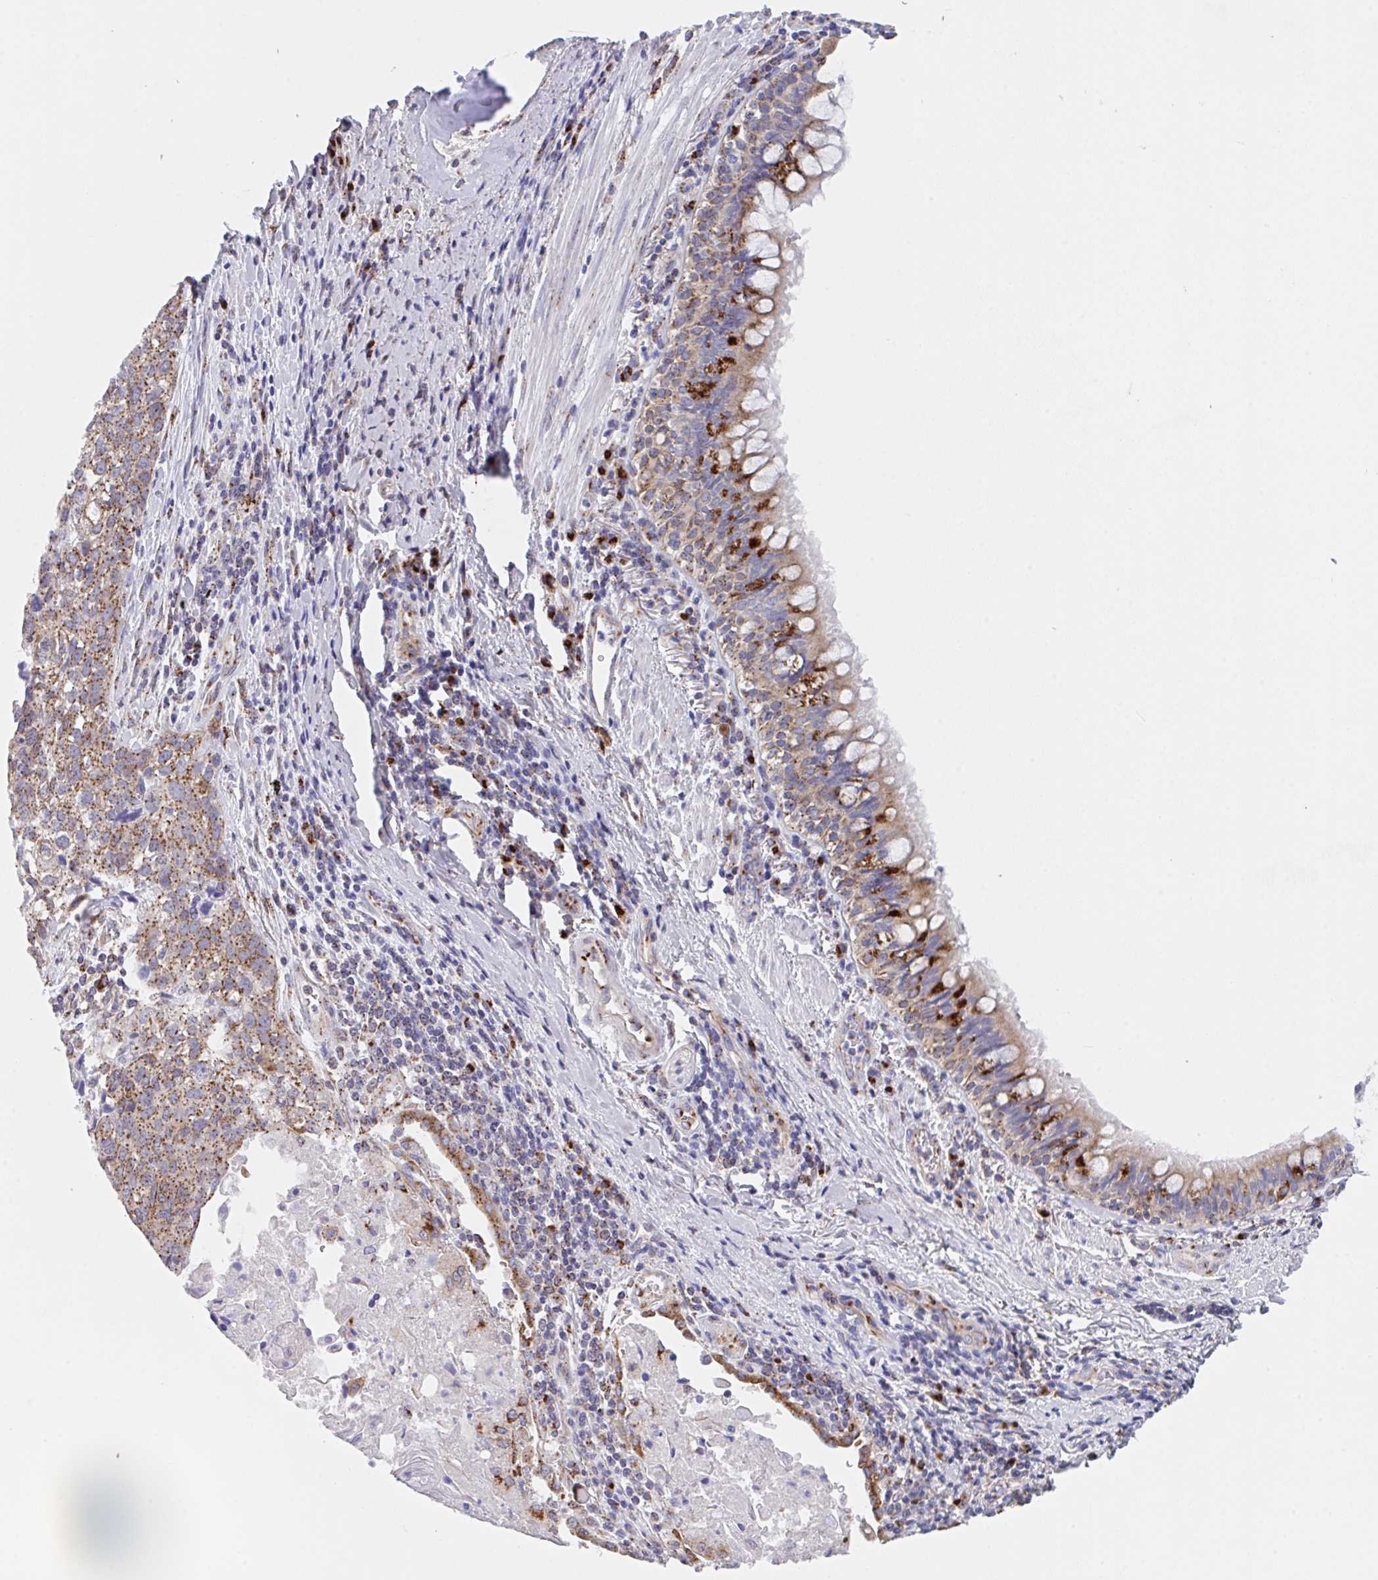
{"staining": {"intensity": "moderate", "quantity": ">75%", "location": "cytoplasmic/membranous"}, "tissue": "lung cancer", "cell_type": "Tumor cells", "image_type": "cancer", "snomed": [{"axis": "morphology", "description": "Squamous cell carcinoma, NOS"}, {"axis": "topography", "description": "Lung"}], "caption": "The histopathology image displays immunohistochemical staining of lung cancer (squamous cell carcinoma). There is moderate cytoplasmic/membranous positivity is appreciated in approximately >75% of tumor cells.", "gene": "PROSER3", "patient": {"sex": "male", "age": 74}}